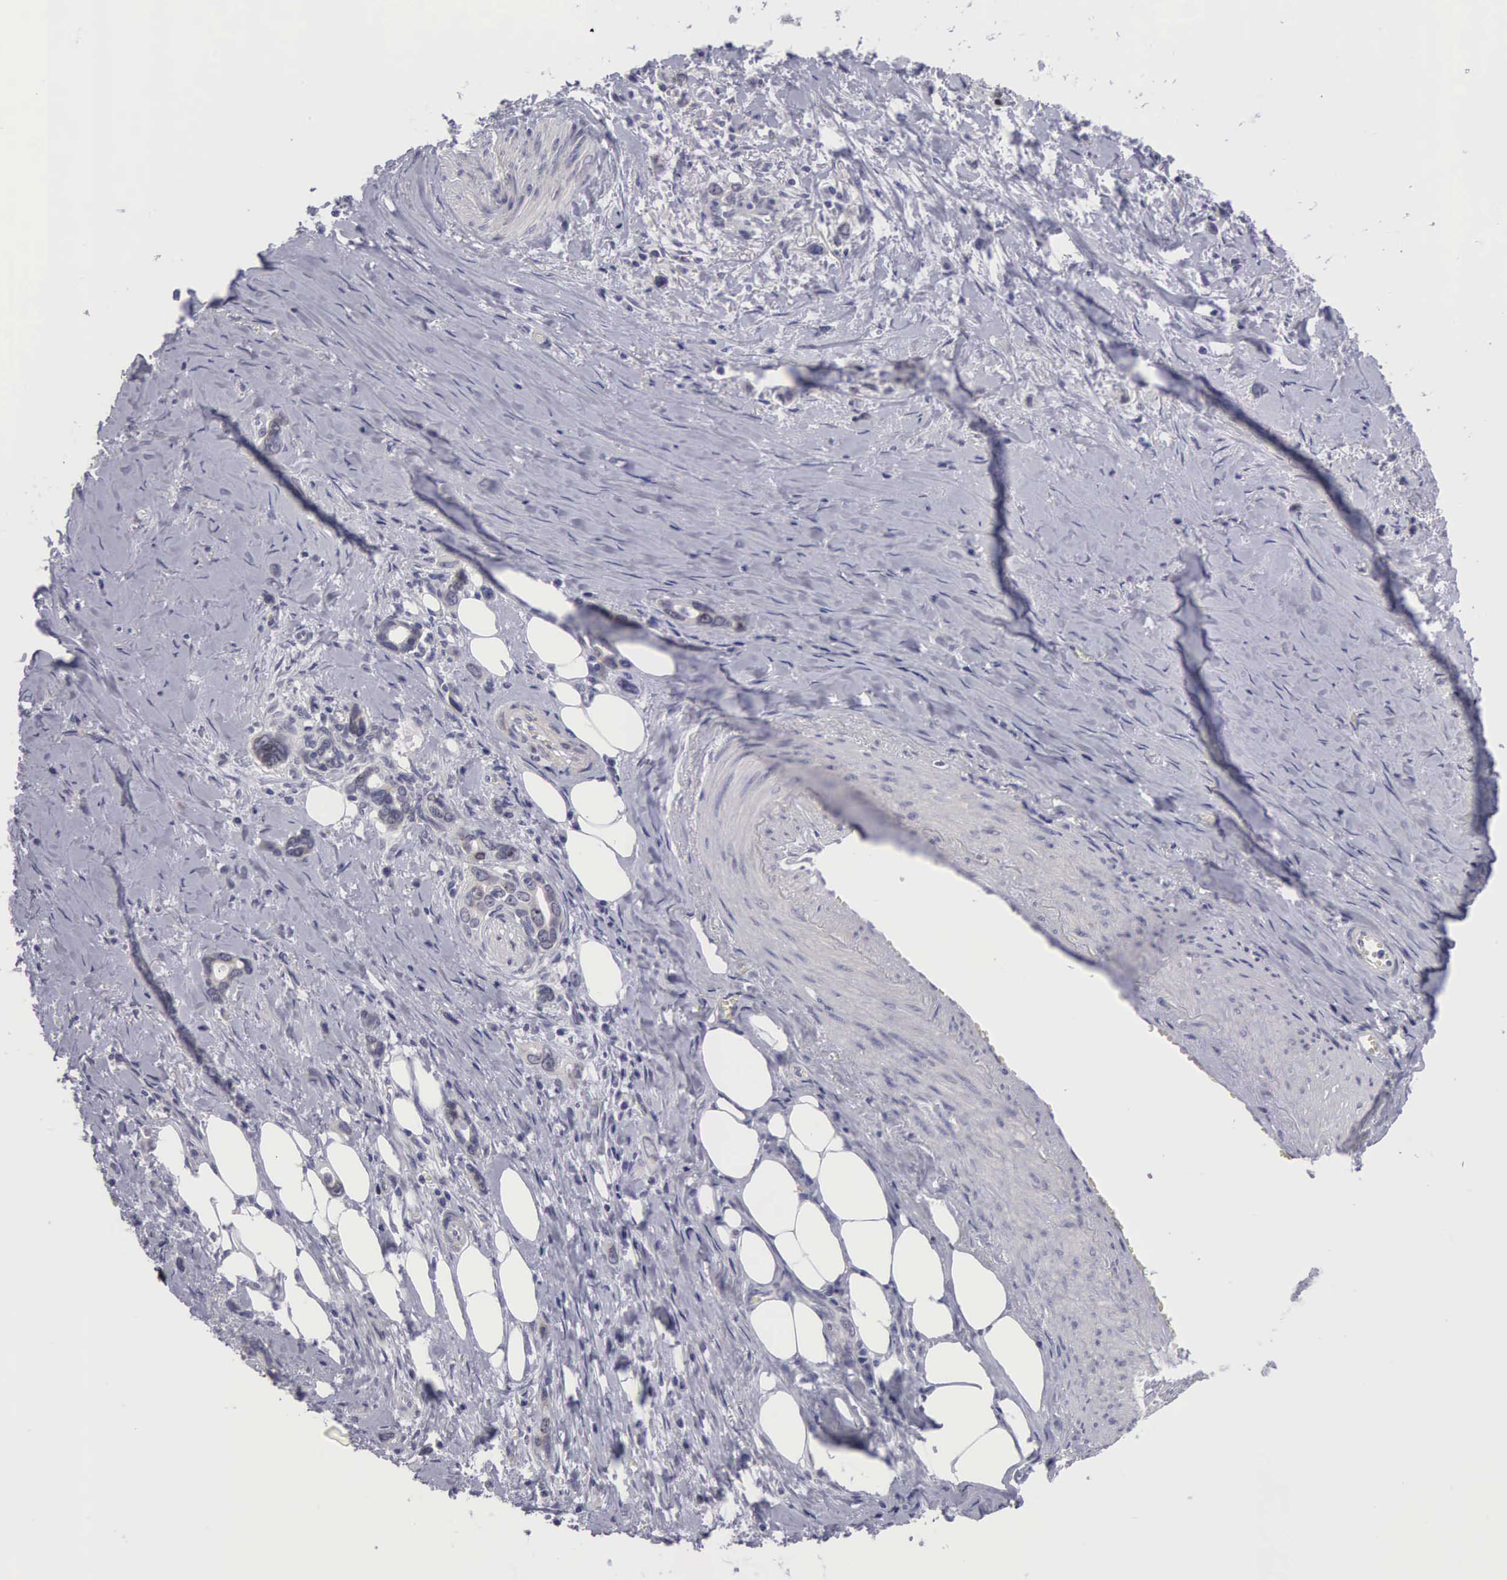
{"staining": {"intensity": "weak", "quantity": "<25%", "location": "cytoplasmic/membranous"}, "tissue": "stomach cancer", "cell_type": "Tumor cells", "image_type": "cancer", "snomed": [{"axis": "morphology", "description": "Adenocarcinoma, NOS"}, {"axis": "topography", "description": "Stomach"}], "caption": "Immunohistochemistry (IHC) image of stomach adenocarcinoma stained for a protein (brown), which exhibits no positivity in tumor cells.", "gene": "SOX11", "patient": {"sex": "male", "age": 78}}